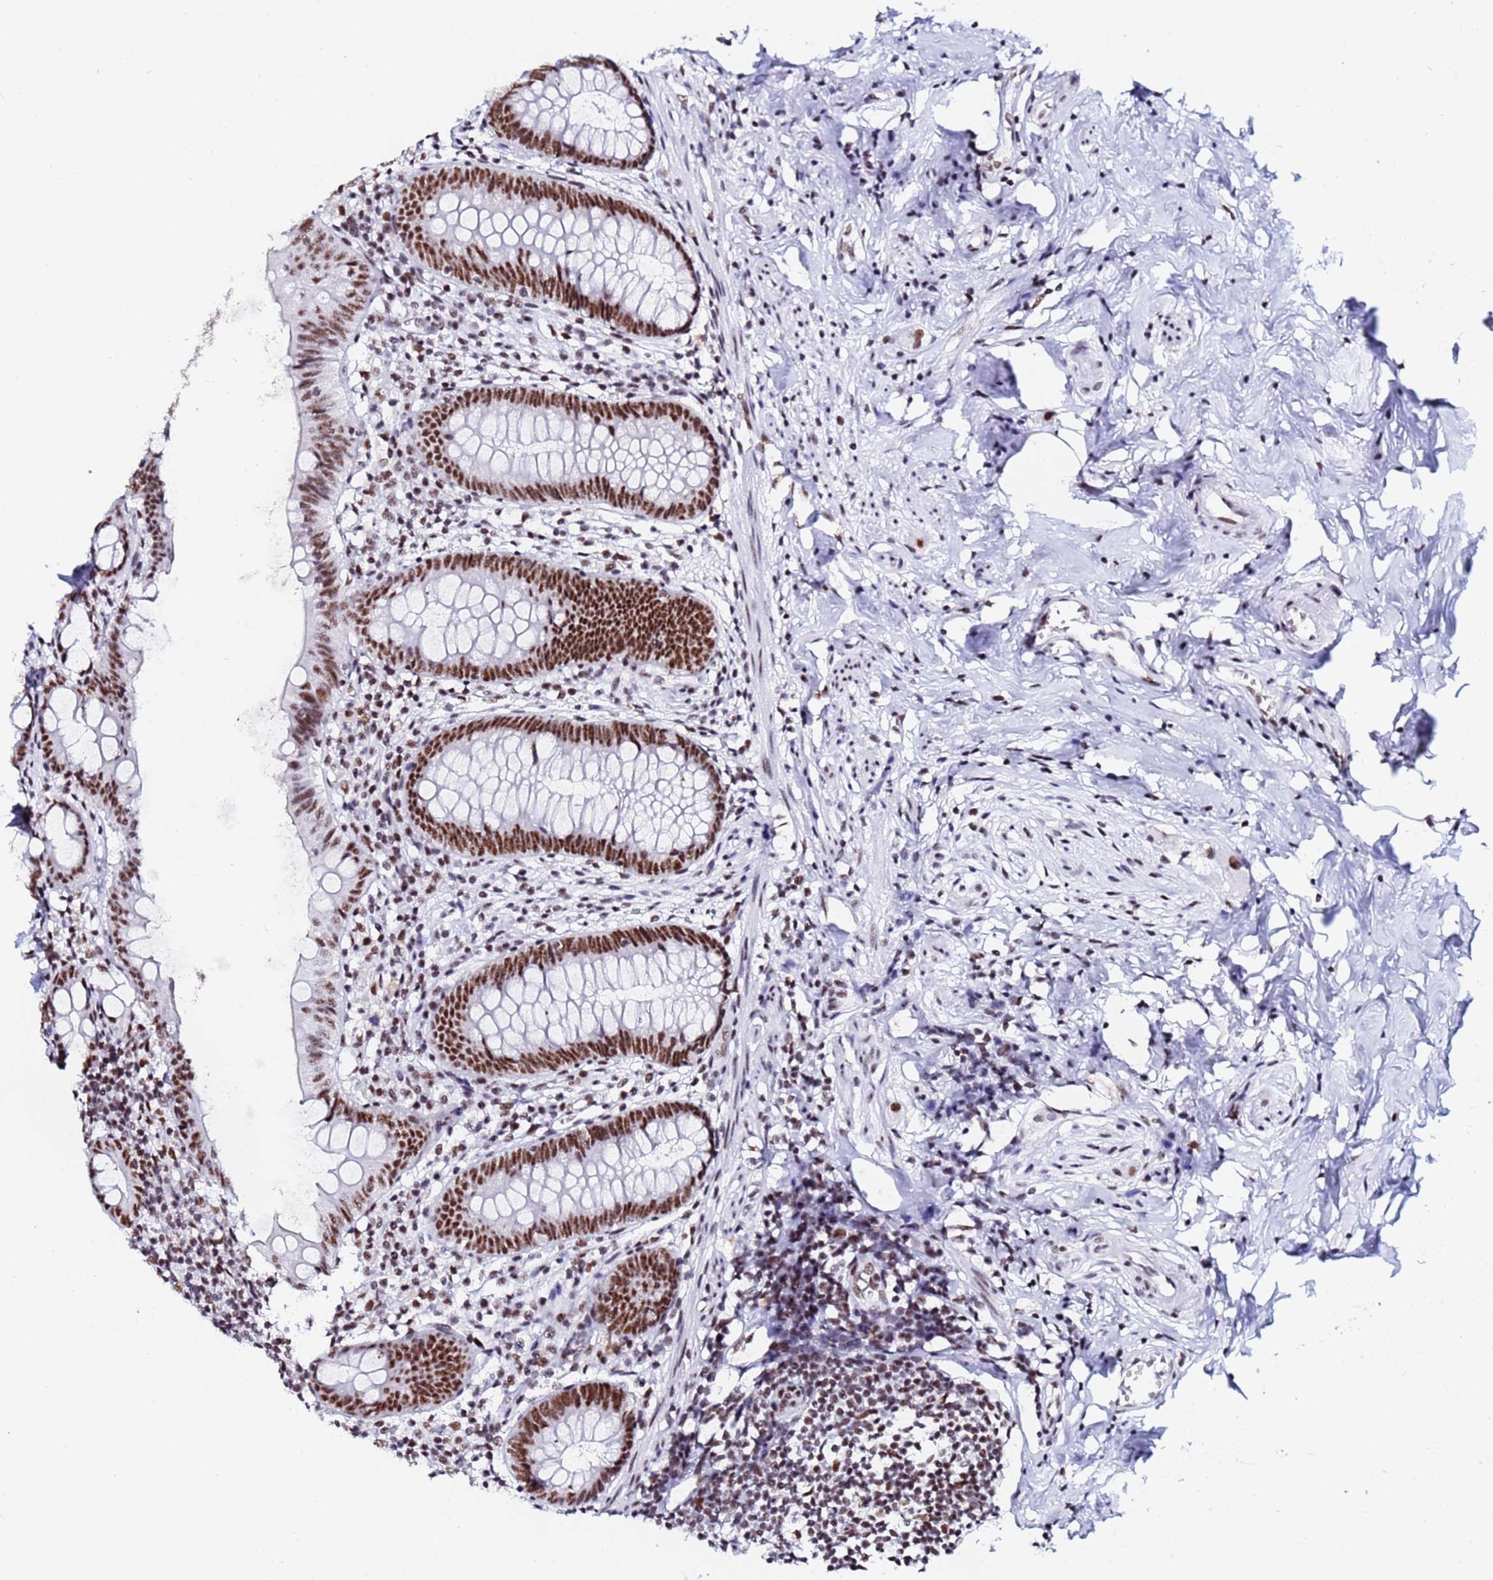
{"staining": {"intensity": "strong", "quantity": ">75%", "location": "nuclear"}, "tissue": "appendix", "cell_type": "Glandular cells", "image_type": "normal", "snomed": [{"axis": "morphology", "description": "Normal tissue, NOS"}, {"axis": "topography", "description": "Appendix"}], "caption": "Appendix stained for a protein demonstrates strong nuclear positivity in glandular cells. Ihc stains the protein in brown and the nuclei are stained blue.", "gene": "SNRPA1", "patient": {"sex": "female", "age": 51}}